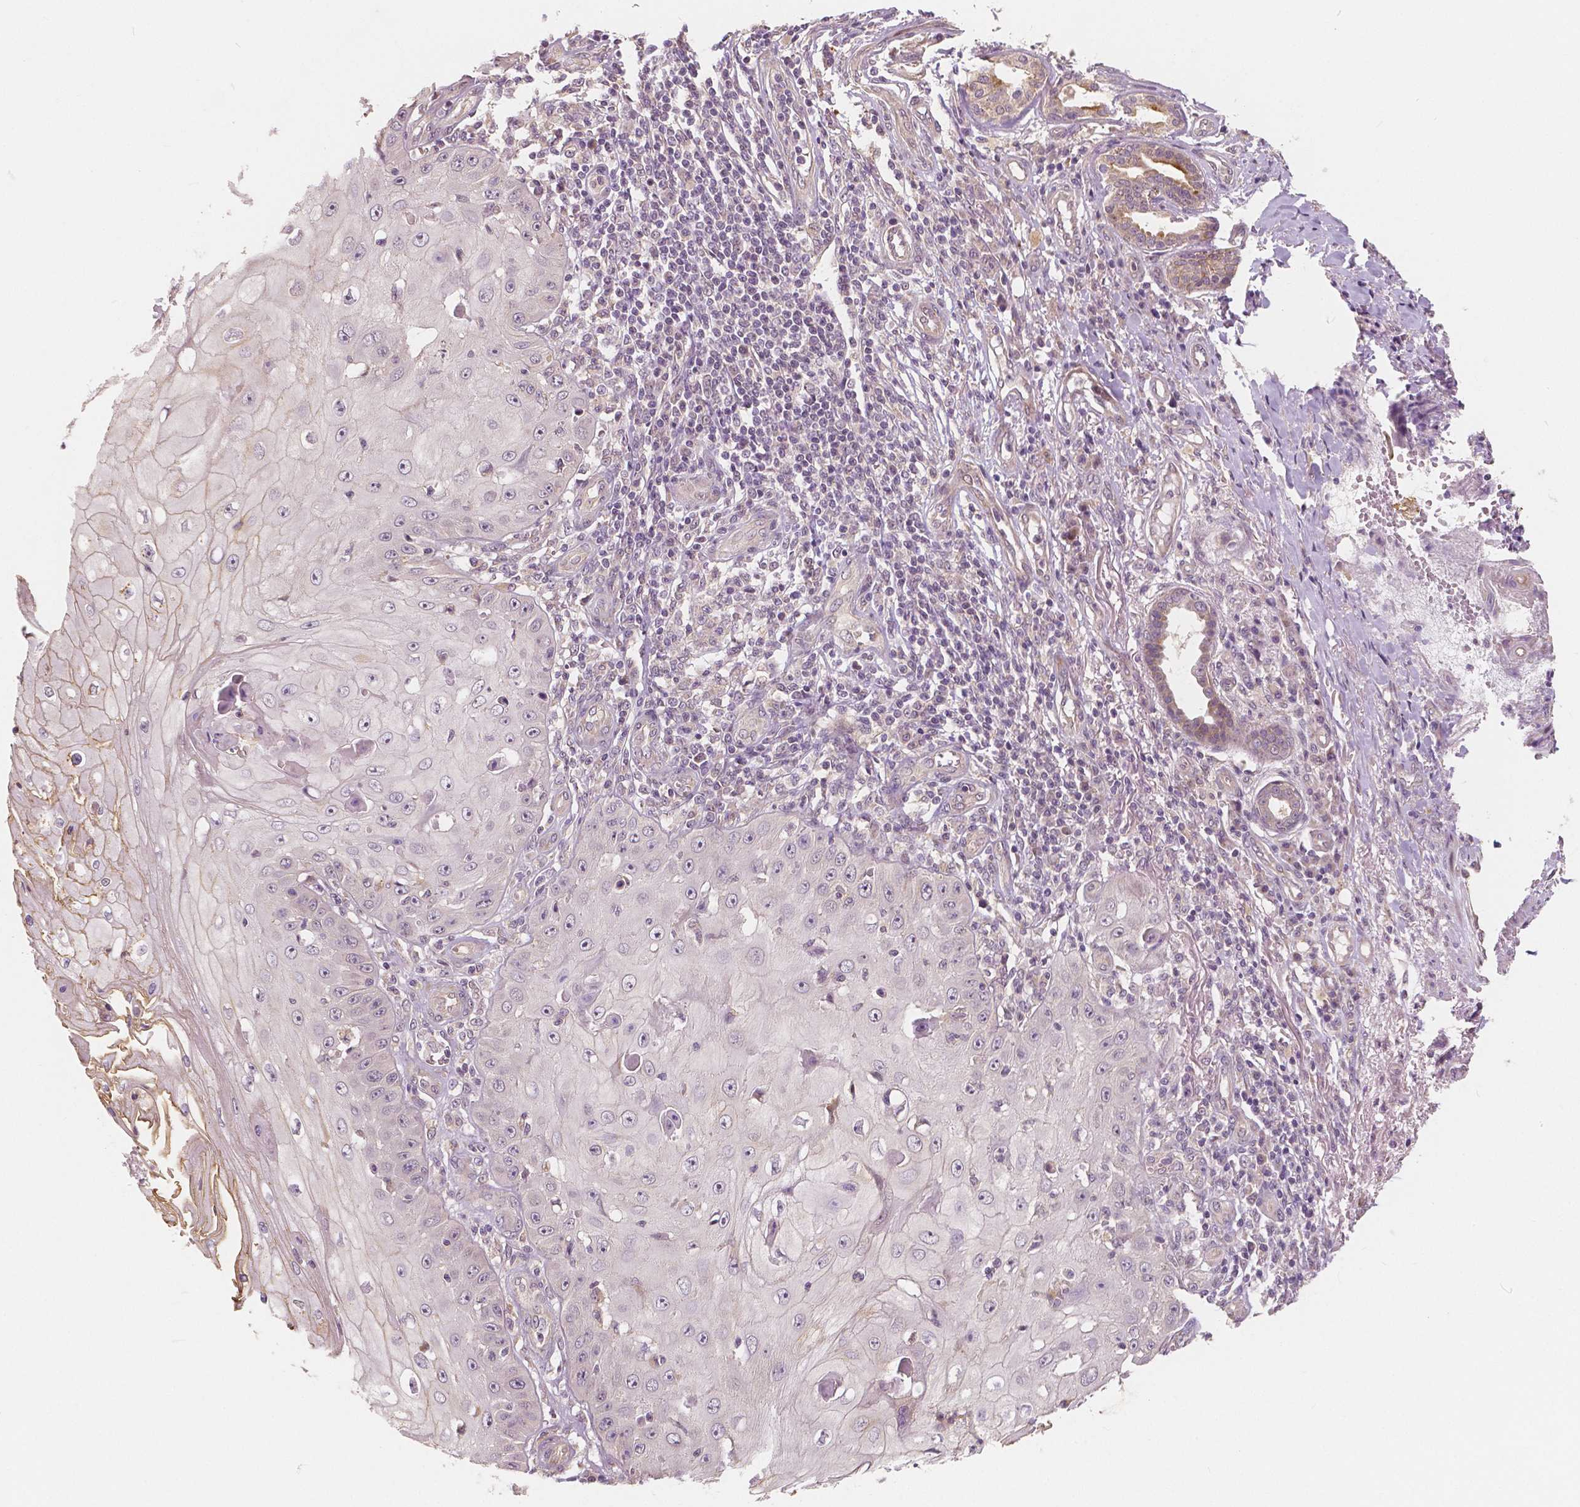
{"staining": {"intensity": "negative", "quantity": "none", "location": "none"}, "tissue": "skin cancer", "cell_type": "Tumor cells", "image_type": "cancer", "snomed": [{"axis": "morphology", "description": "Squamous cell carcinoma, NOS"}, {"axis": "topography", "description": "Skin"}], "caption": "Photomicrograph shows no significant protein expression in tumor cells of skin cancer. (Stains: DAB immunohistochemistry with hematoxylin counter stain, Microscopy: brightfield microscopy at high magnification).", "gene": "SNX12", "patient": {"sex": "male", "age": 70}}